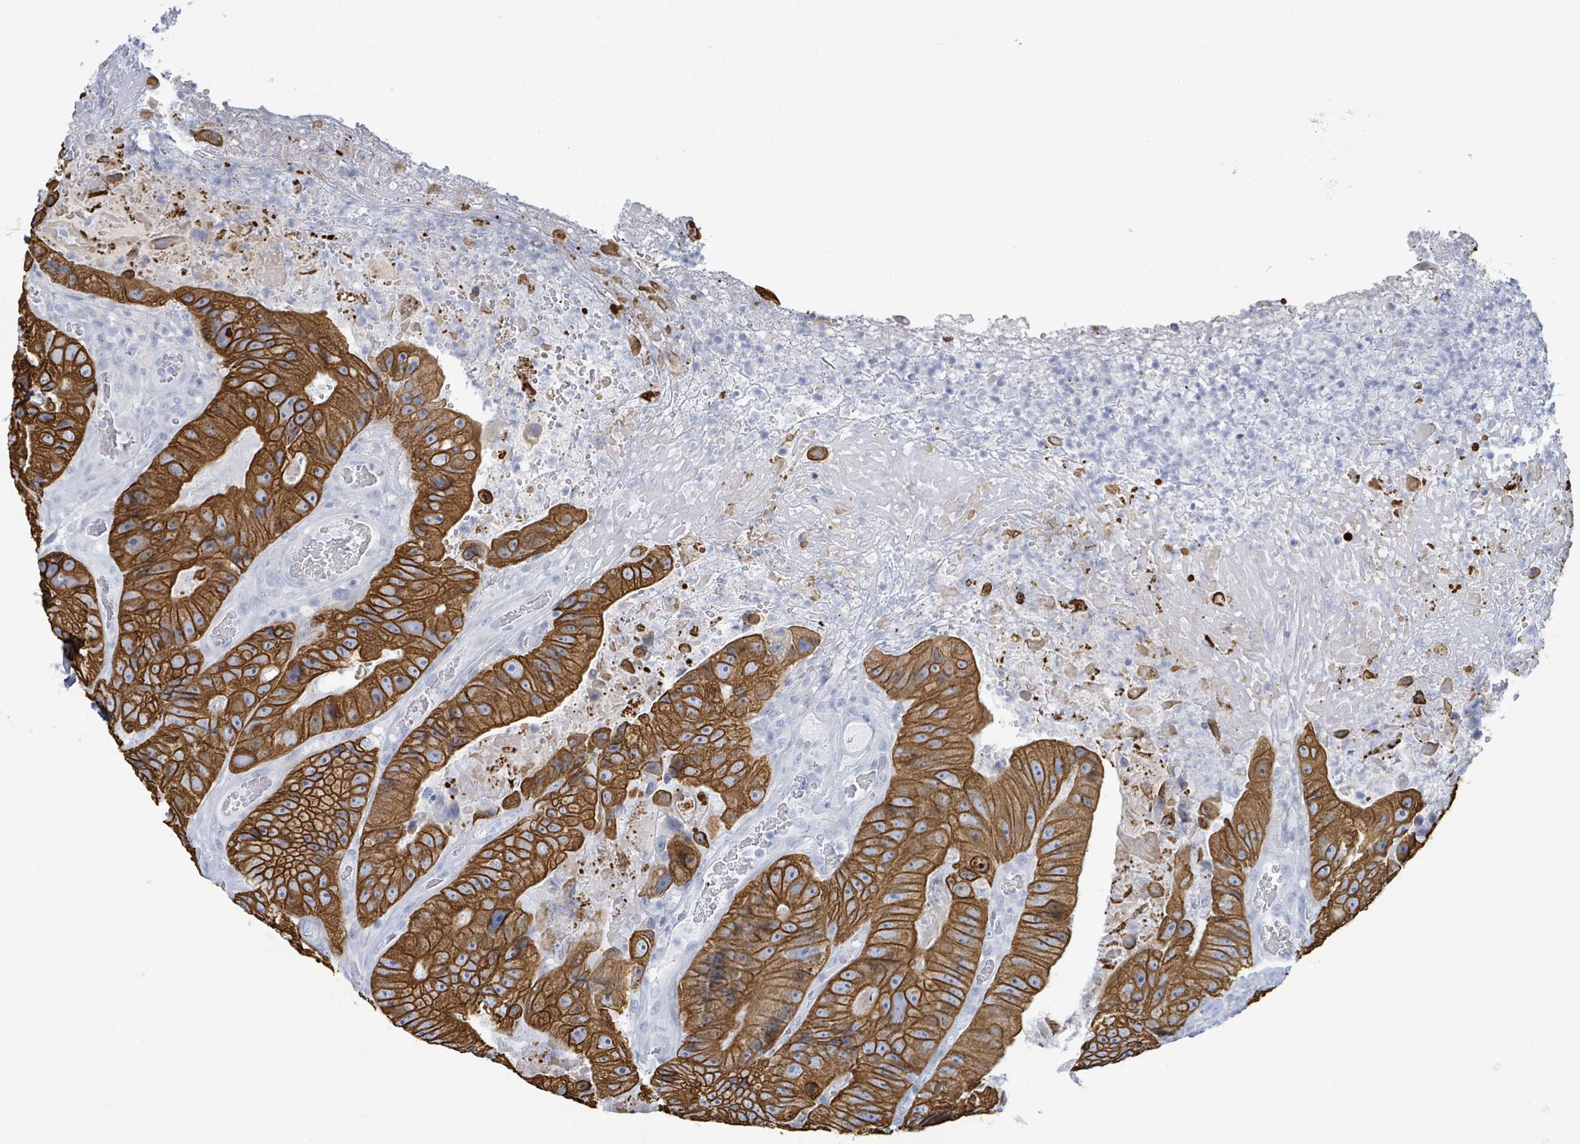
{"staining": {"intensity": "strong", "quantity": ">75%", "location": "cytoplasmic/membranous"}, "tissue": "colorectal cancer", "cell_type": "Tumor cells", "image_type": "cancer", "snomed": [{"axis": "morphology", "description": "Adenocarcinoma, NOS"}, {"axis": "topography", "description": "Colon"}], "caption": "Brown immunohistochemical staining in colorectal cancer exhibits strong cytoplasmic/membranous positivity in about >75% of tumor cells.", "gene": "KRT8", "patient": {"sex": "female", "age": 86}}